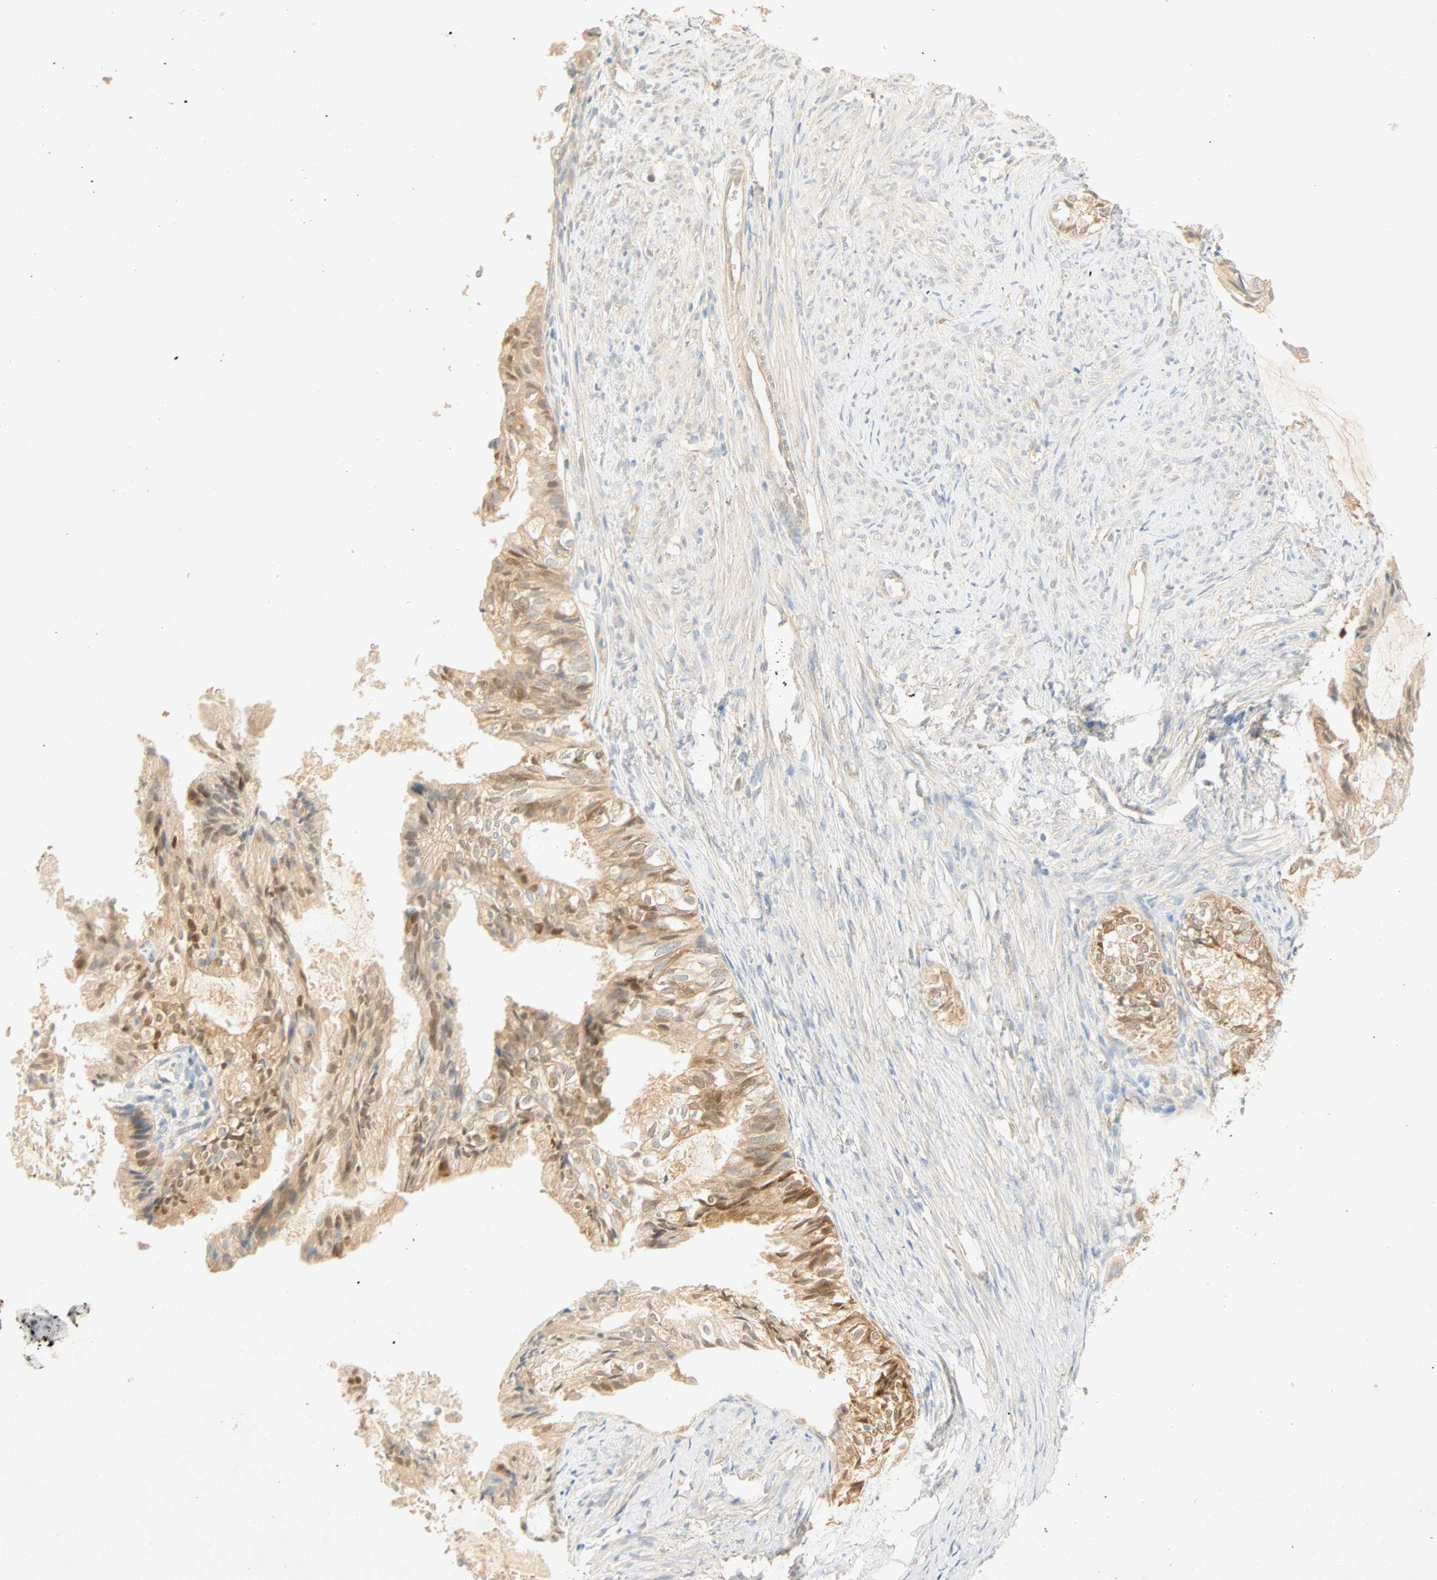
{"staining": {"intensity": "moderate", "quantity": ">75%", "location": "cytoplasmic/membranous"}, "tissue": "cervical cancer", "cell_type": "Tumor cells", "image_type": "cancer", "snomed": [{"axis": "morphology", "description": "Normal tissue, NOS"}, {"axis": "morphology", "description": "Adenocarcinoma, NOS"}, {"axis": "topography", "description": "Cervix"}, {"axis": "topography", "description": "Endometrium"}], "caption": "Approximately >75% of tumor cells in cervical adenocarcinoma reveal moderate cytoplasmic/membranous protein staining as visualized by brown immunohistochemical staining.", "gene": "SELENBP1", "patient": {"sex": "female", "age": 86}}